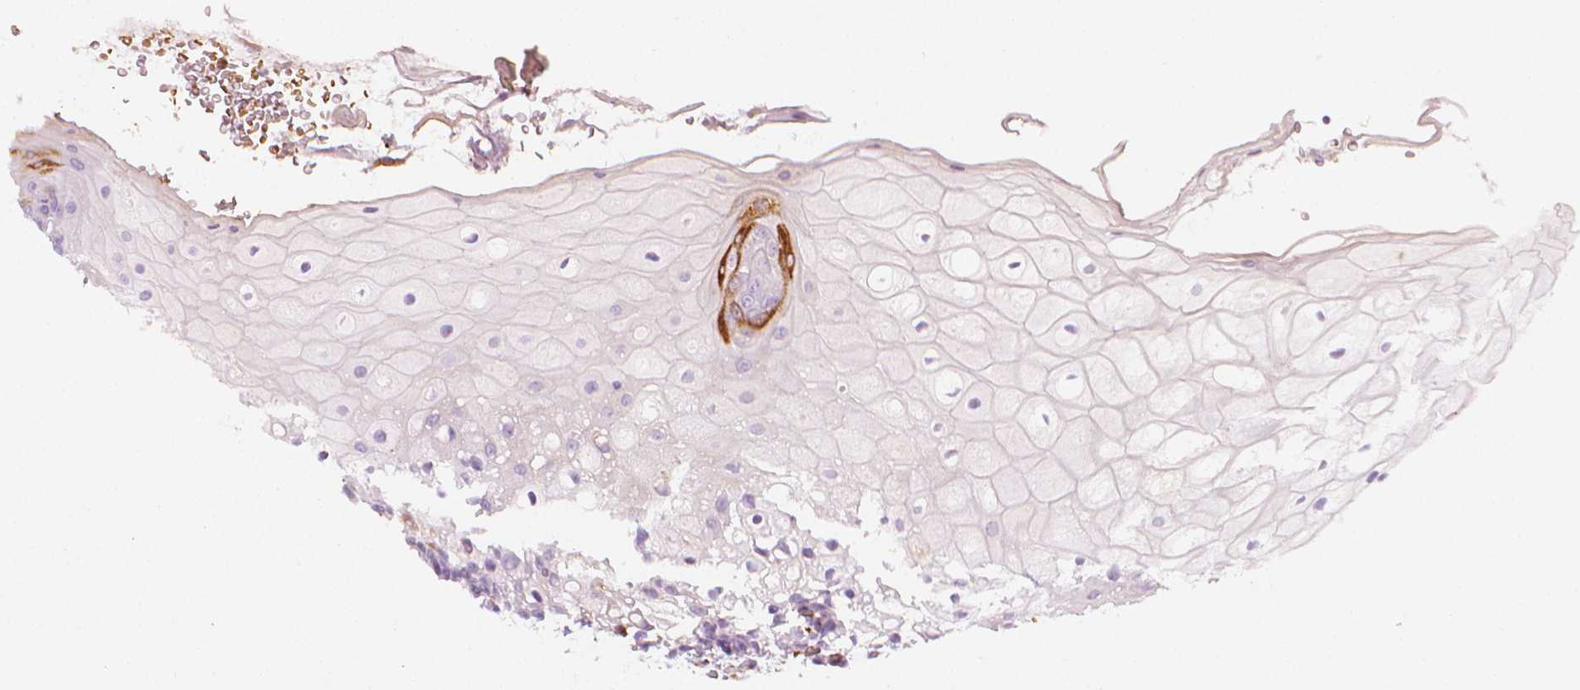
{"staining": {"intensity": "moderate", "quantity": "<25%", "location": "cytoplasmic/membranous"}, "tissue": "oral mucosa", "cell_type": "Squamous epithelial cells", "image_type": "normal", "snomed": [{"axis": "morphology", "description": "Normal tissue, NOS"}, {"axis": "morphology", "description": "Squamous cell carcinoma, NOS"}, {"axis": "topography", "description": "Oral tissue"}, {"axis": "topography", "description": "Head-Neck"}], "caption": "This image demonstrates unremarkable oral mucosa stained with immunohistochemistry (IHC) to label a protein in brown. The cytoplasmic/membranous of squamous epithelial cells show moderate positivity for the protein. Nuclei are counter-stained blue.", "gene": "CES1", "patient": {"sex": "male", "age": 69}}